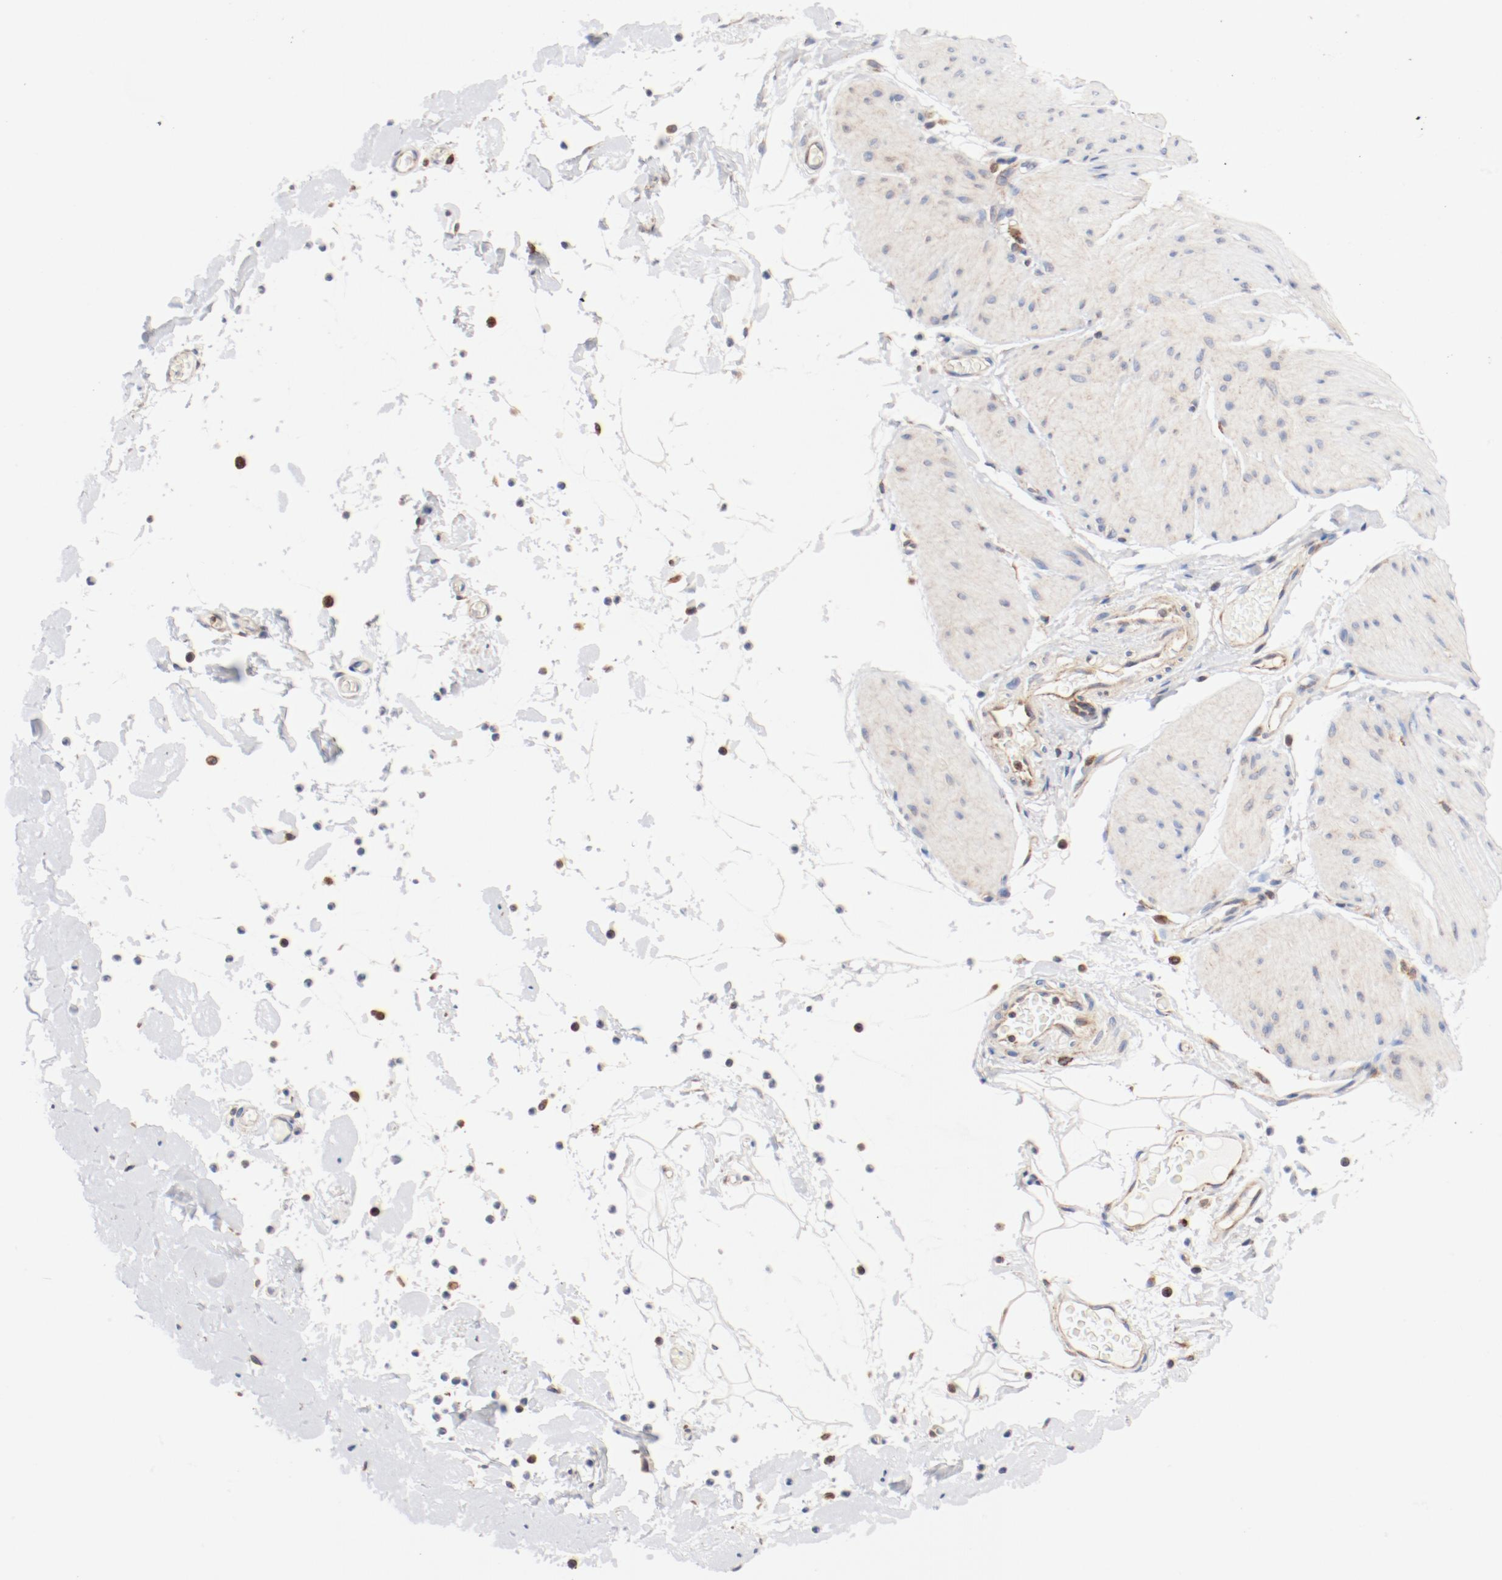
{"staining": {"intensity": "weak", "quantity": "25%-75%", "location": "cytoplasmic/membranous"}, "tissue": "smooth muscle", "cell_type": "Smooth muscle cells", "image_type": "normal", "snomed": [{"axis": "morphology", "description": "Normal tissue, NOS"}, {"axis": "topography", "description": "Smooth muscle"}, {"axis": "topography", "description": "Colon"}], "caption": "Protein staining displays weak cytoplasmic/membranous positivity in approximately 25%-75% of smooth muscle cells in benign smooth muscle. (IHC, brightfield microscopy, high magnification).", "gene": "PDPK1", "patient": {"sex": "male", "age": 67}}